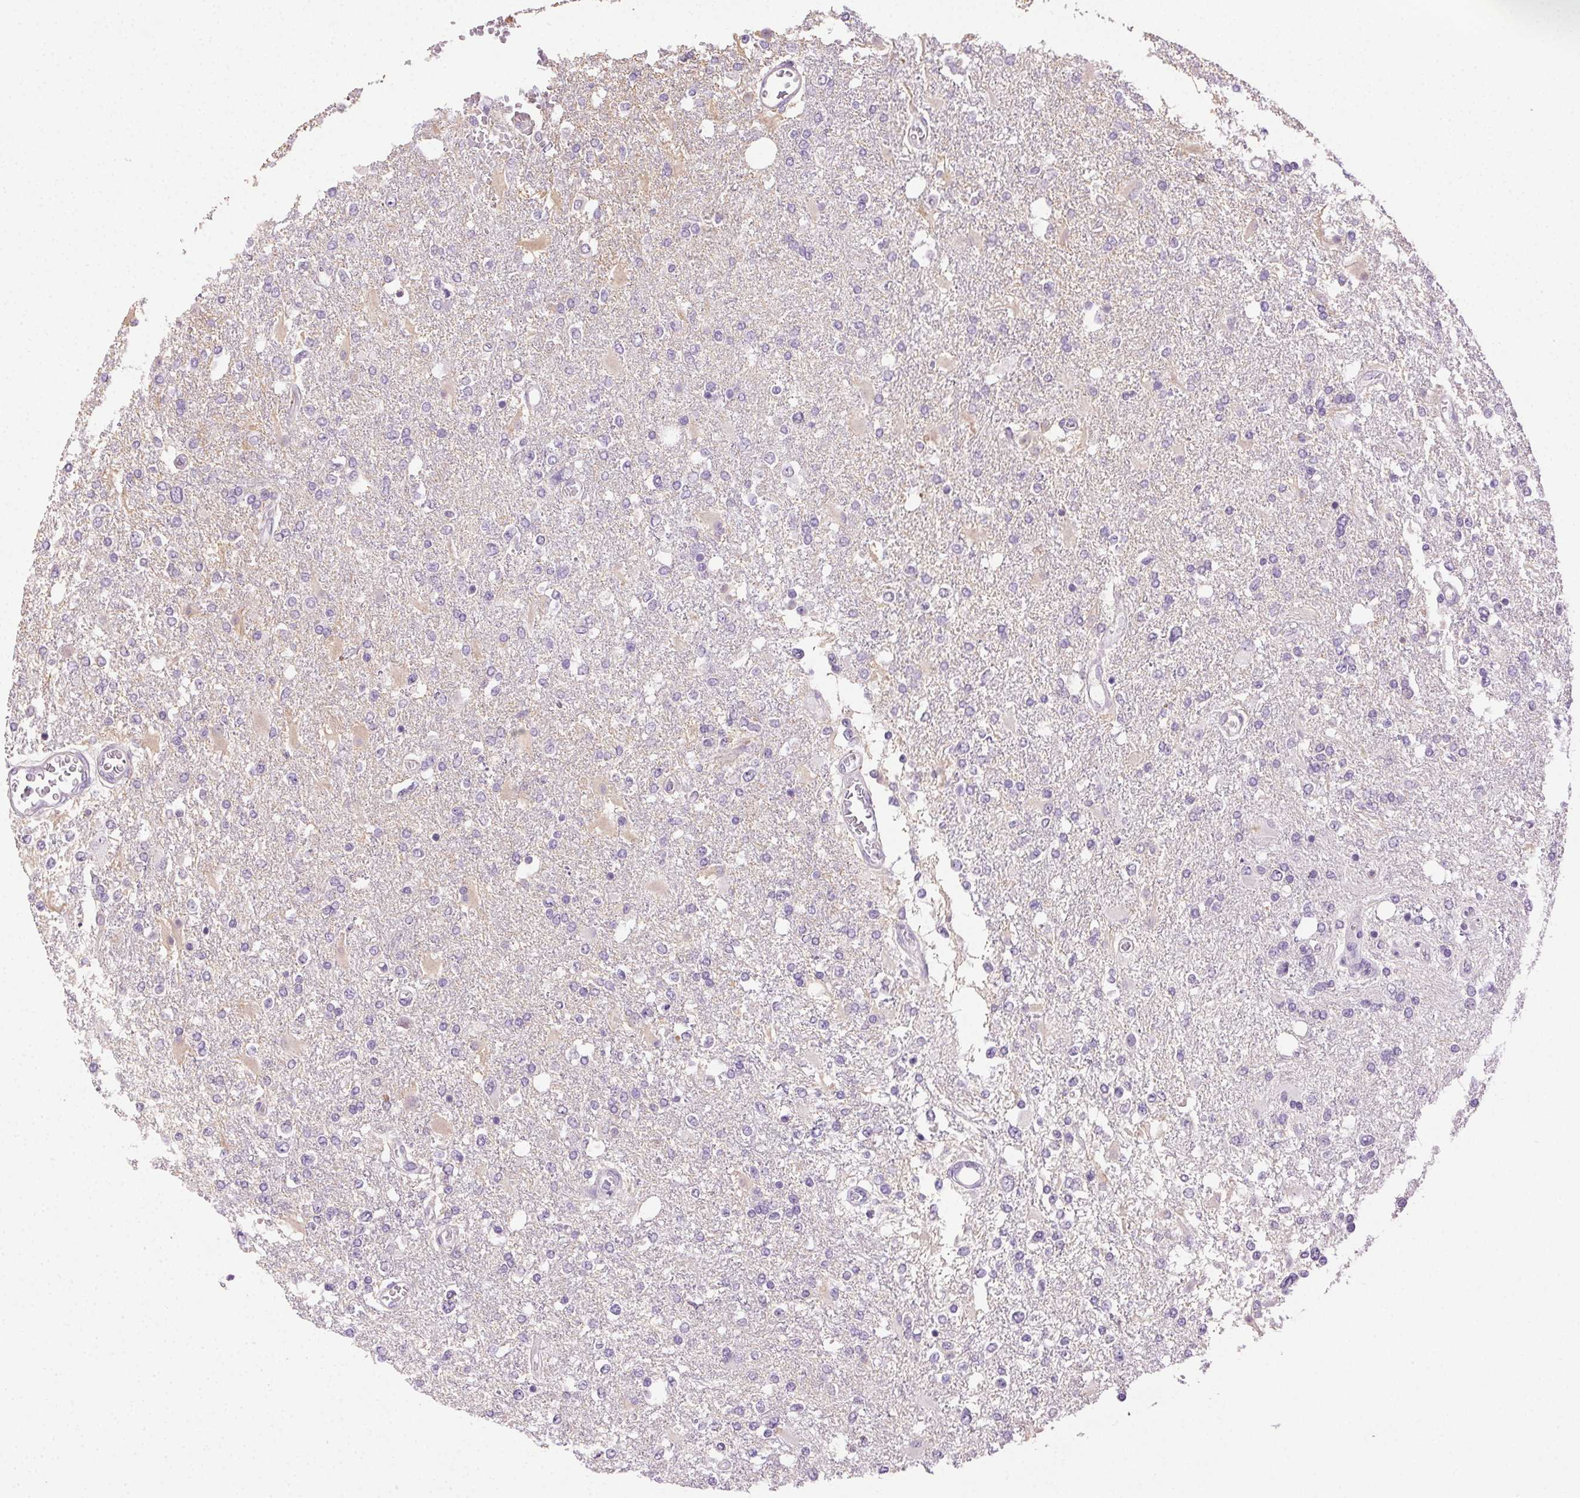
{"staining": {"intensity": "negative", "quantity": "none", "location": "none"}, "tissue": "glioma", "cell_type": "Tumor cells", "image_type": "cancer", "snomed": [{"axis": "morphology", "description": "Glioma, malignant, High grade"}, {"axis": "topography", "description": "Cerebral cortex"}], "caption": "Immunohistochemical staining of malignant glioma (high-grade) shows no significant staining in tumor cells. (DAB (3,3'-diaminobenzidine) immunohistochemistry (IHC), high magnification).", "gene": "BPIFB2", "patient": {"sex": "male", "age": 79}}